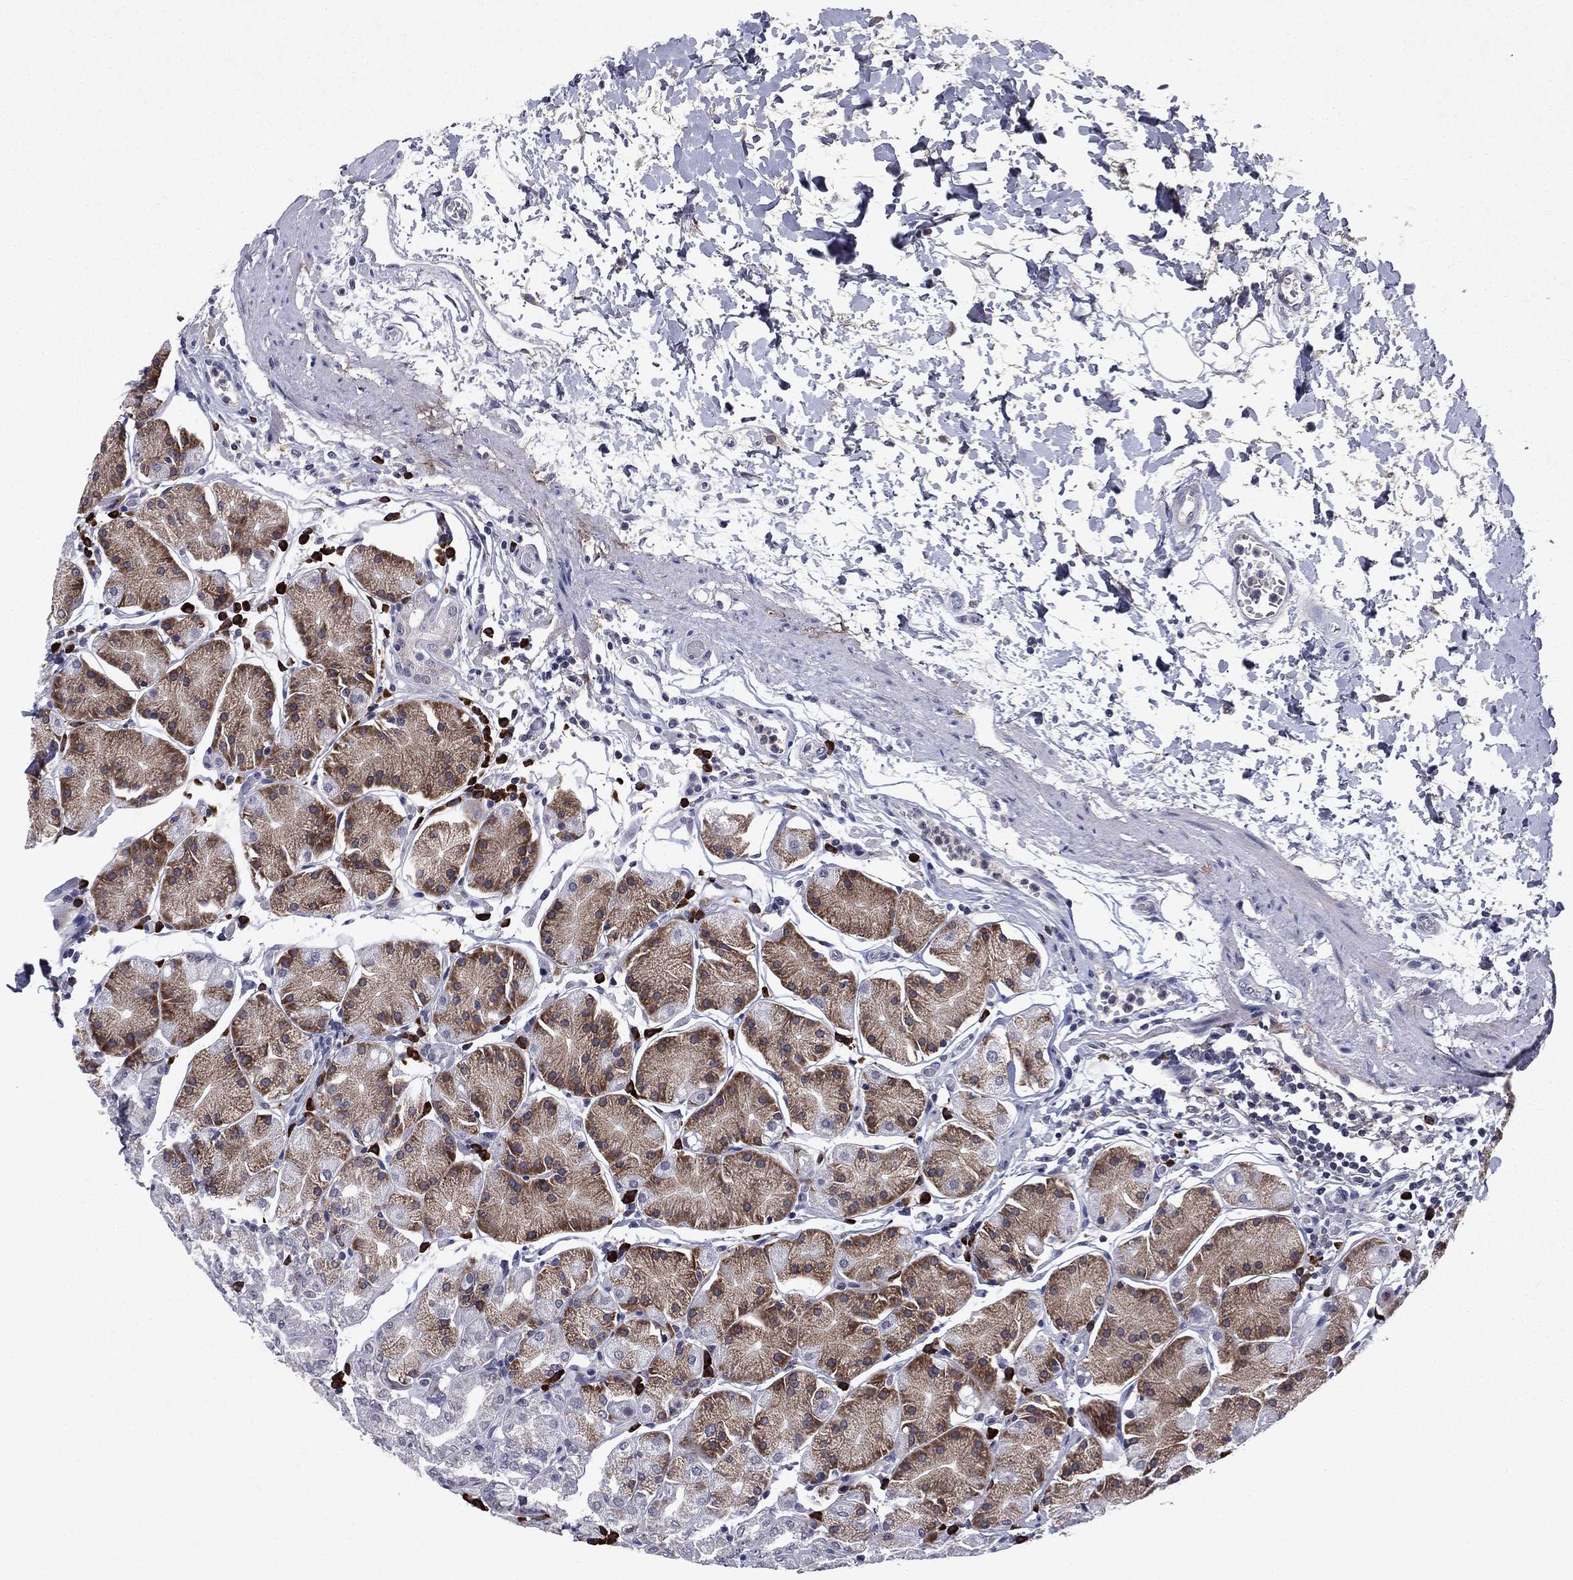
{"staining": {"intensity": "moderate", "quantity": "<25%", "location": "cytoplasmic/membranous"}, "tissue": "stomach", "cell_type": "Glandular cells", "image_type": "normal", "snomed": [{"axis": "morphology", "description": "Normal tissue, NOS"}, {"axis": "topography", "description": "Stomach"}], "caption": "The immunohistochemical stain shows moderate cytoplasmic/membranous expression in glandular cells of benign stomach. The protein of interest is stained brown, and the nuclei are stained in blue (DAB (3,3'-diaminobenzidine) IHC with brightfield microscopy, high magnification).", "gene": "ECM1", "patient": {"sex": "male", "age": 54}}